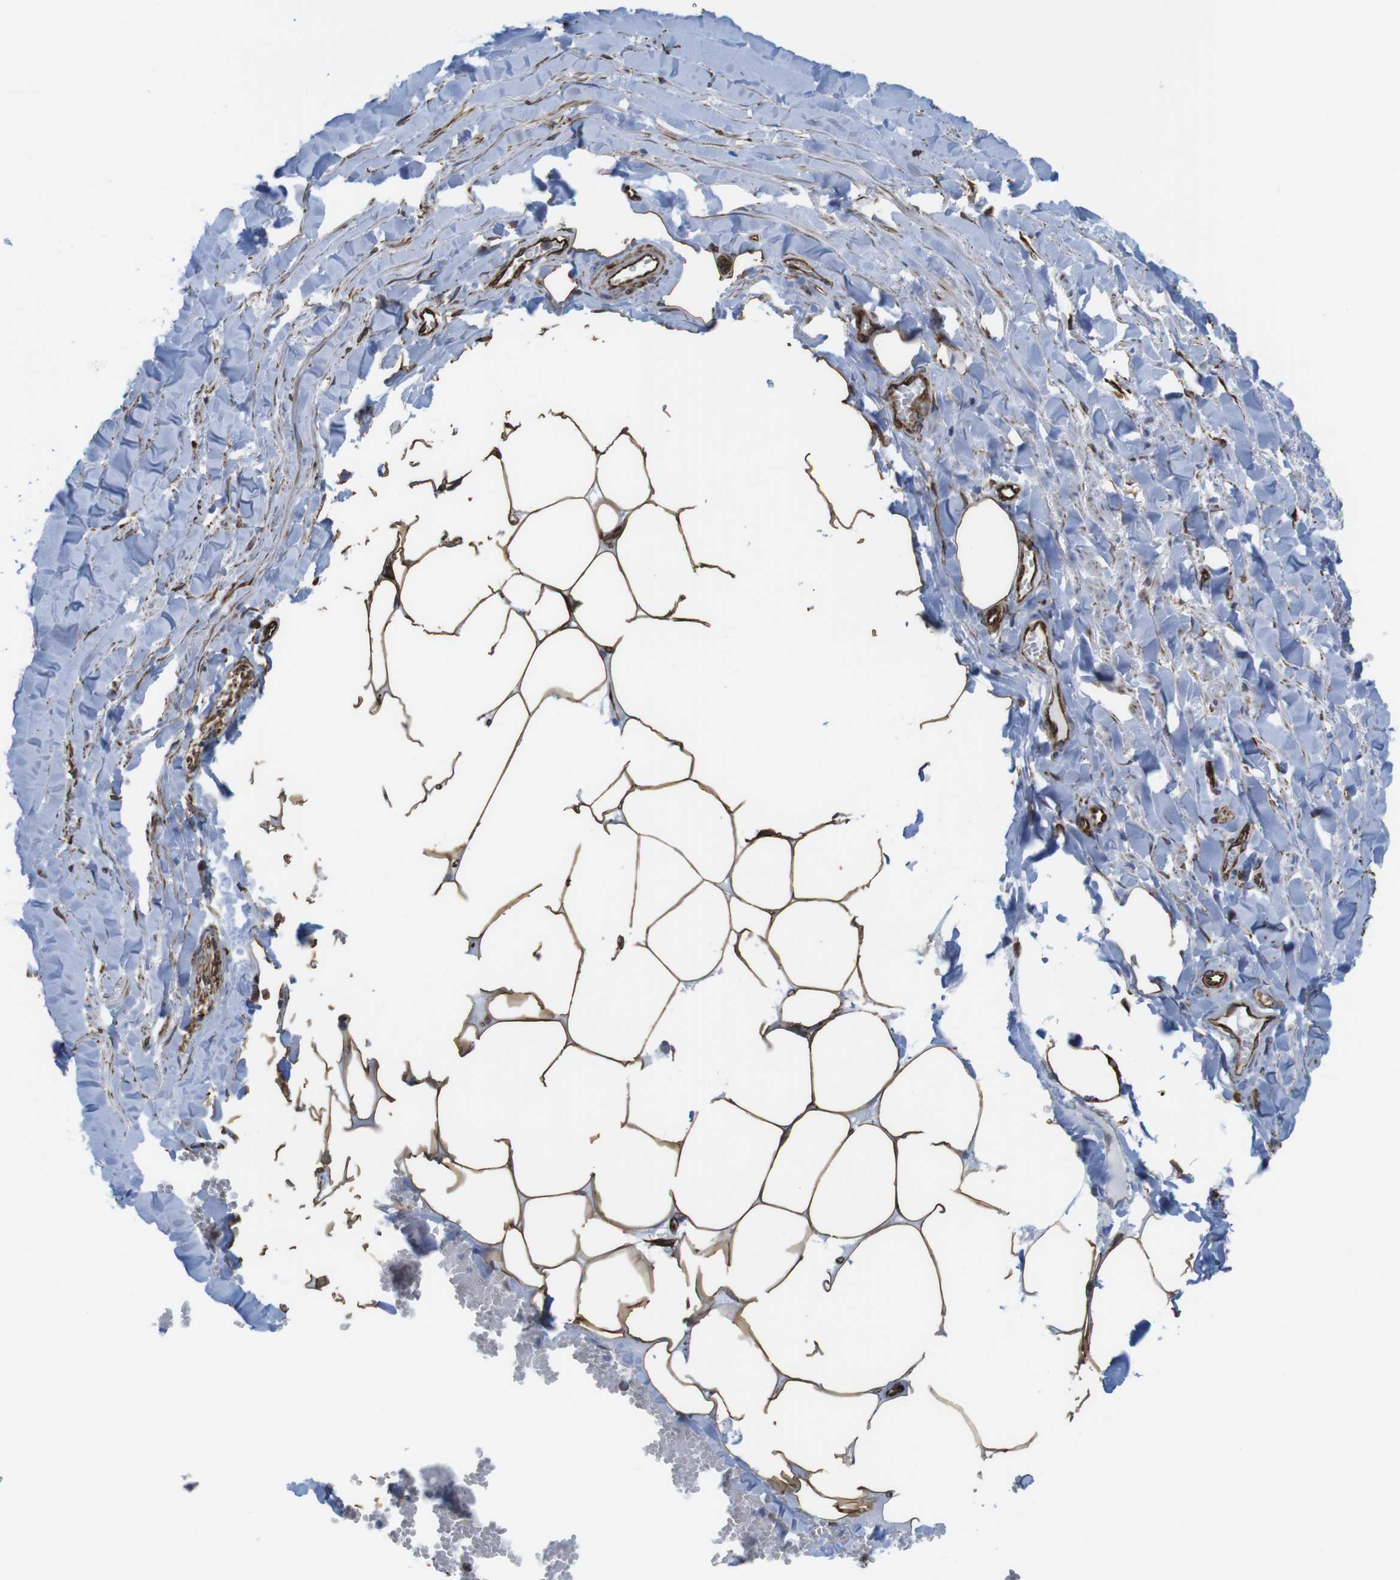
{"staining": {"intensity": "strong", "quantity": ">75%", "location": "cytoplasmic/membranous"}, "tissue": "adipose tissue", "cell_type": "Adipocytes", "image_type": "normal", "snomed": [{"axis": "morphology", "description": "Normal tissue, NOS"}, {"axis": "topography", "description": "Adipose tissue"}, {"axis": "topography", "description": "Peripheral nerve tissue"}], "caption": "Adipocytes reveal high levels of strong cytoplasmic/membranous expression in about >75% of cells in normal human adipose tissue.", "gene": "RALGPS1", "patient": {"sex": "male", "age": 52}}